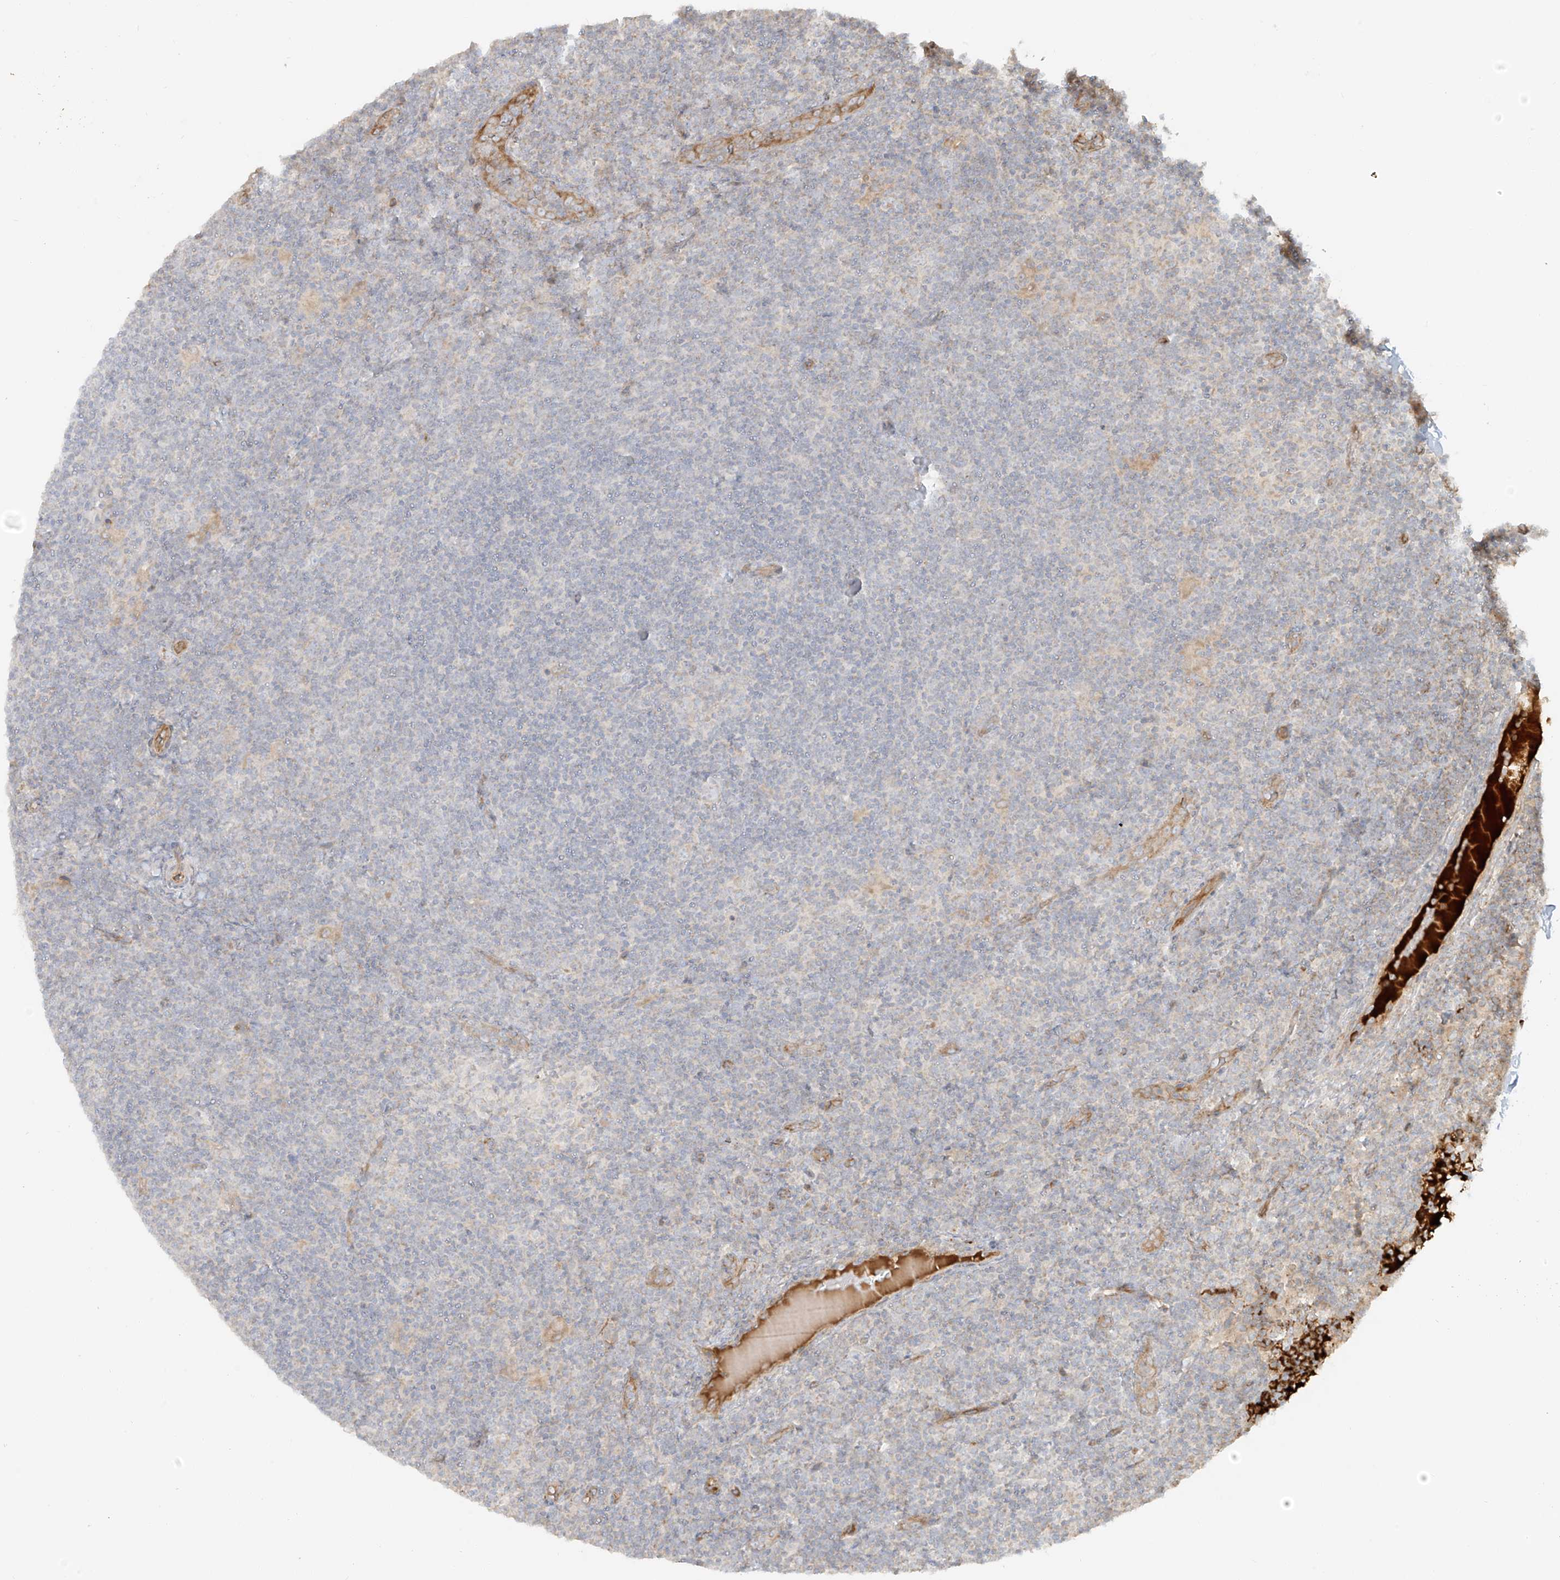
{"staining": {"intensity": "negative", "quantity": "none", "location": "none"}, "tissue": "lymphoma", "cell_type": "Tumor cells", "image_type": "cancer", "snomed": [{"axis": "morphology", "description": "Hodgkin's disease, NOS"}, {"axis": "topography", "description": "Lymph node"}], "caption": "DAB immunohistochemical staining of Hodgkin's disease demonstrates no significant expression in tumor cells.", "gene": "MIPEP", "patient": {"sex": "female", "age": 57}}